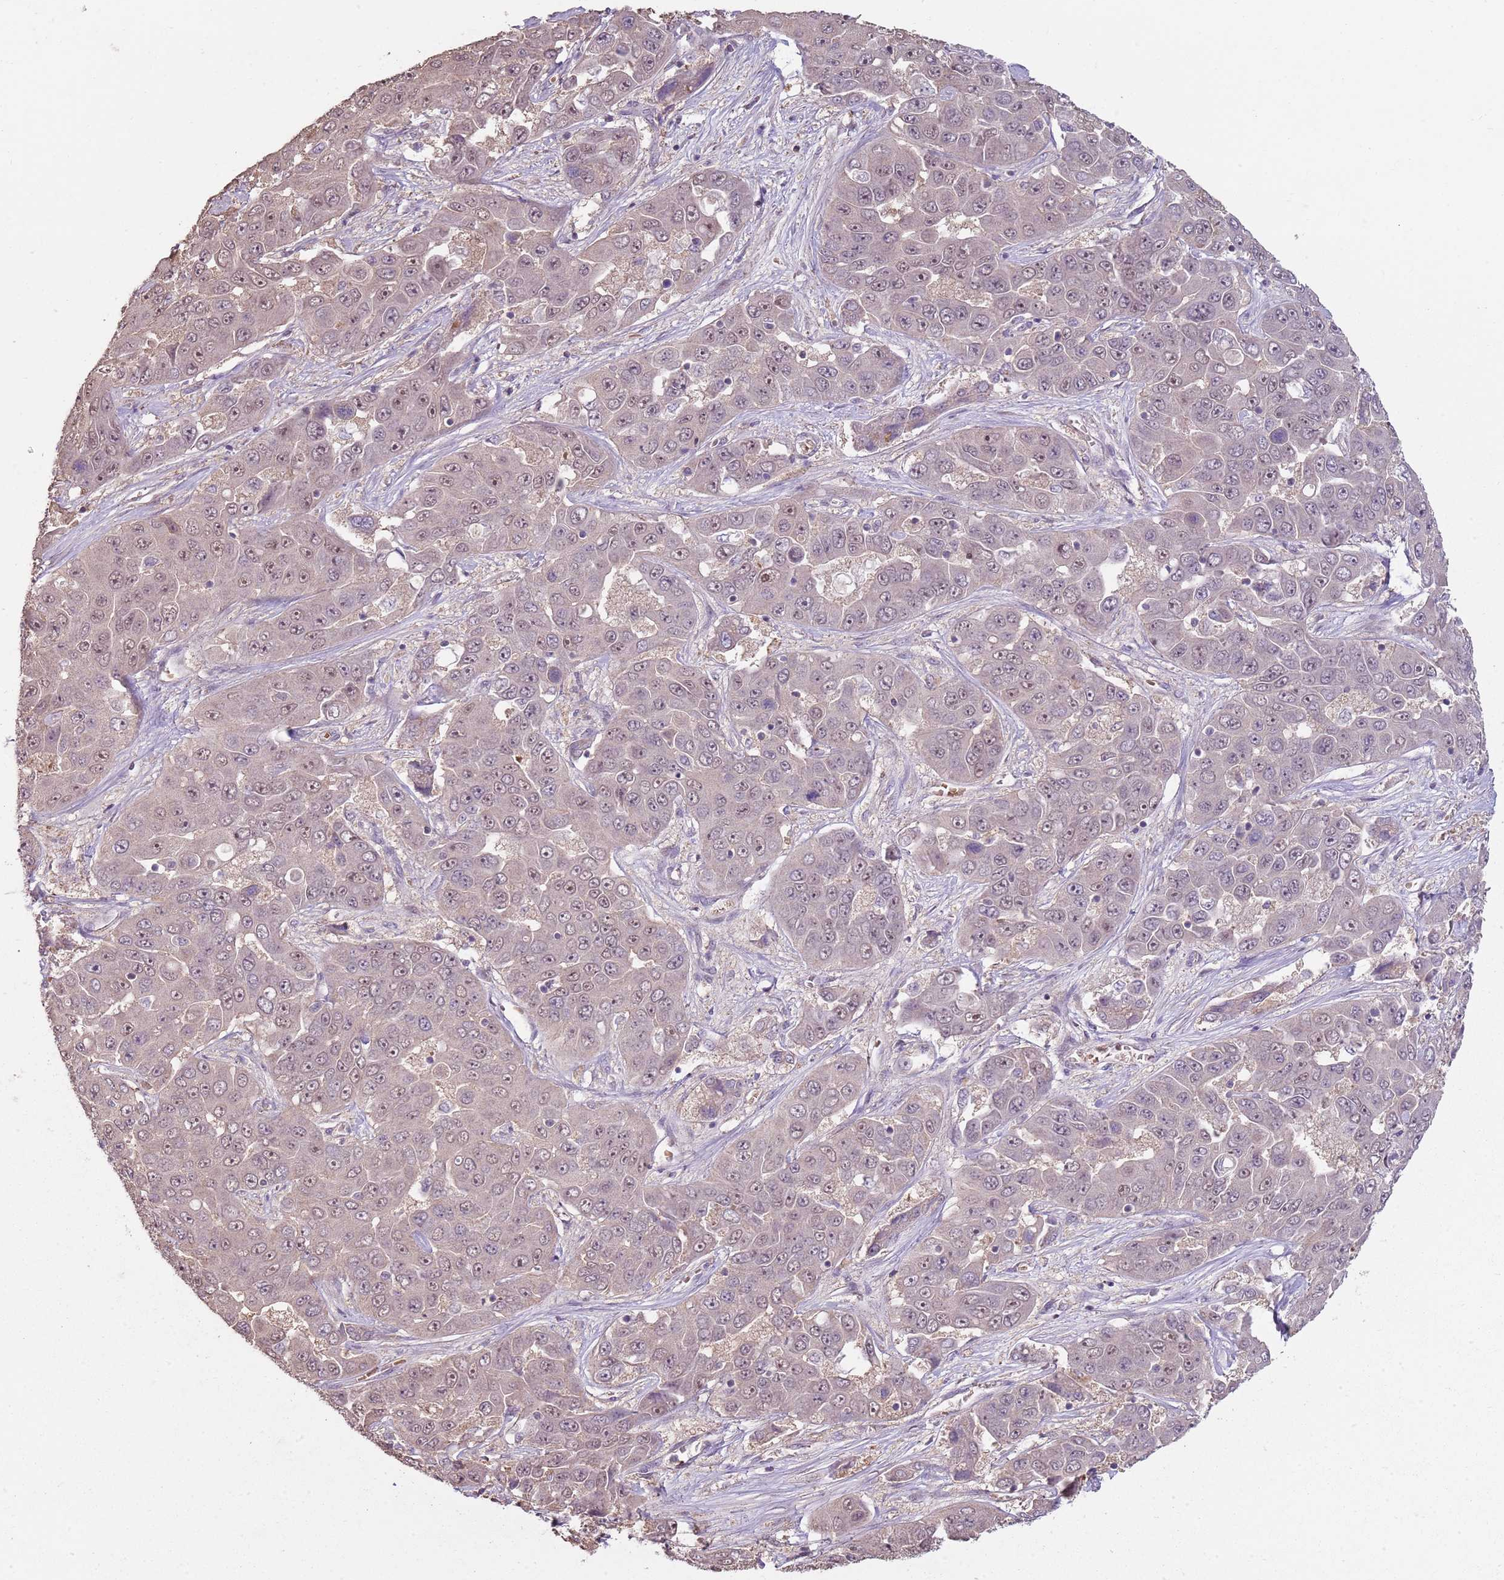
{"staining": {"intensity": "weak", "quantity": "25%-75%", "location": "nuclear"}, "tissue": "liver cancer", "cell_type": "Tumor cells", "image_type": "cancer", "snomed": [{"axis": "morphology", "description": "Cholangiocarcinoma"}, {"axis": "topography", "description": "Liver"}], "caption": "Weak nuclear expression is present in approximately 25%-75% of tumor cells in cholangiocarcinoma (liver).", "gene": "TEKT4", "patient": {"sex": "female", "age": 52}}